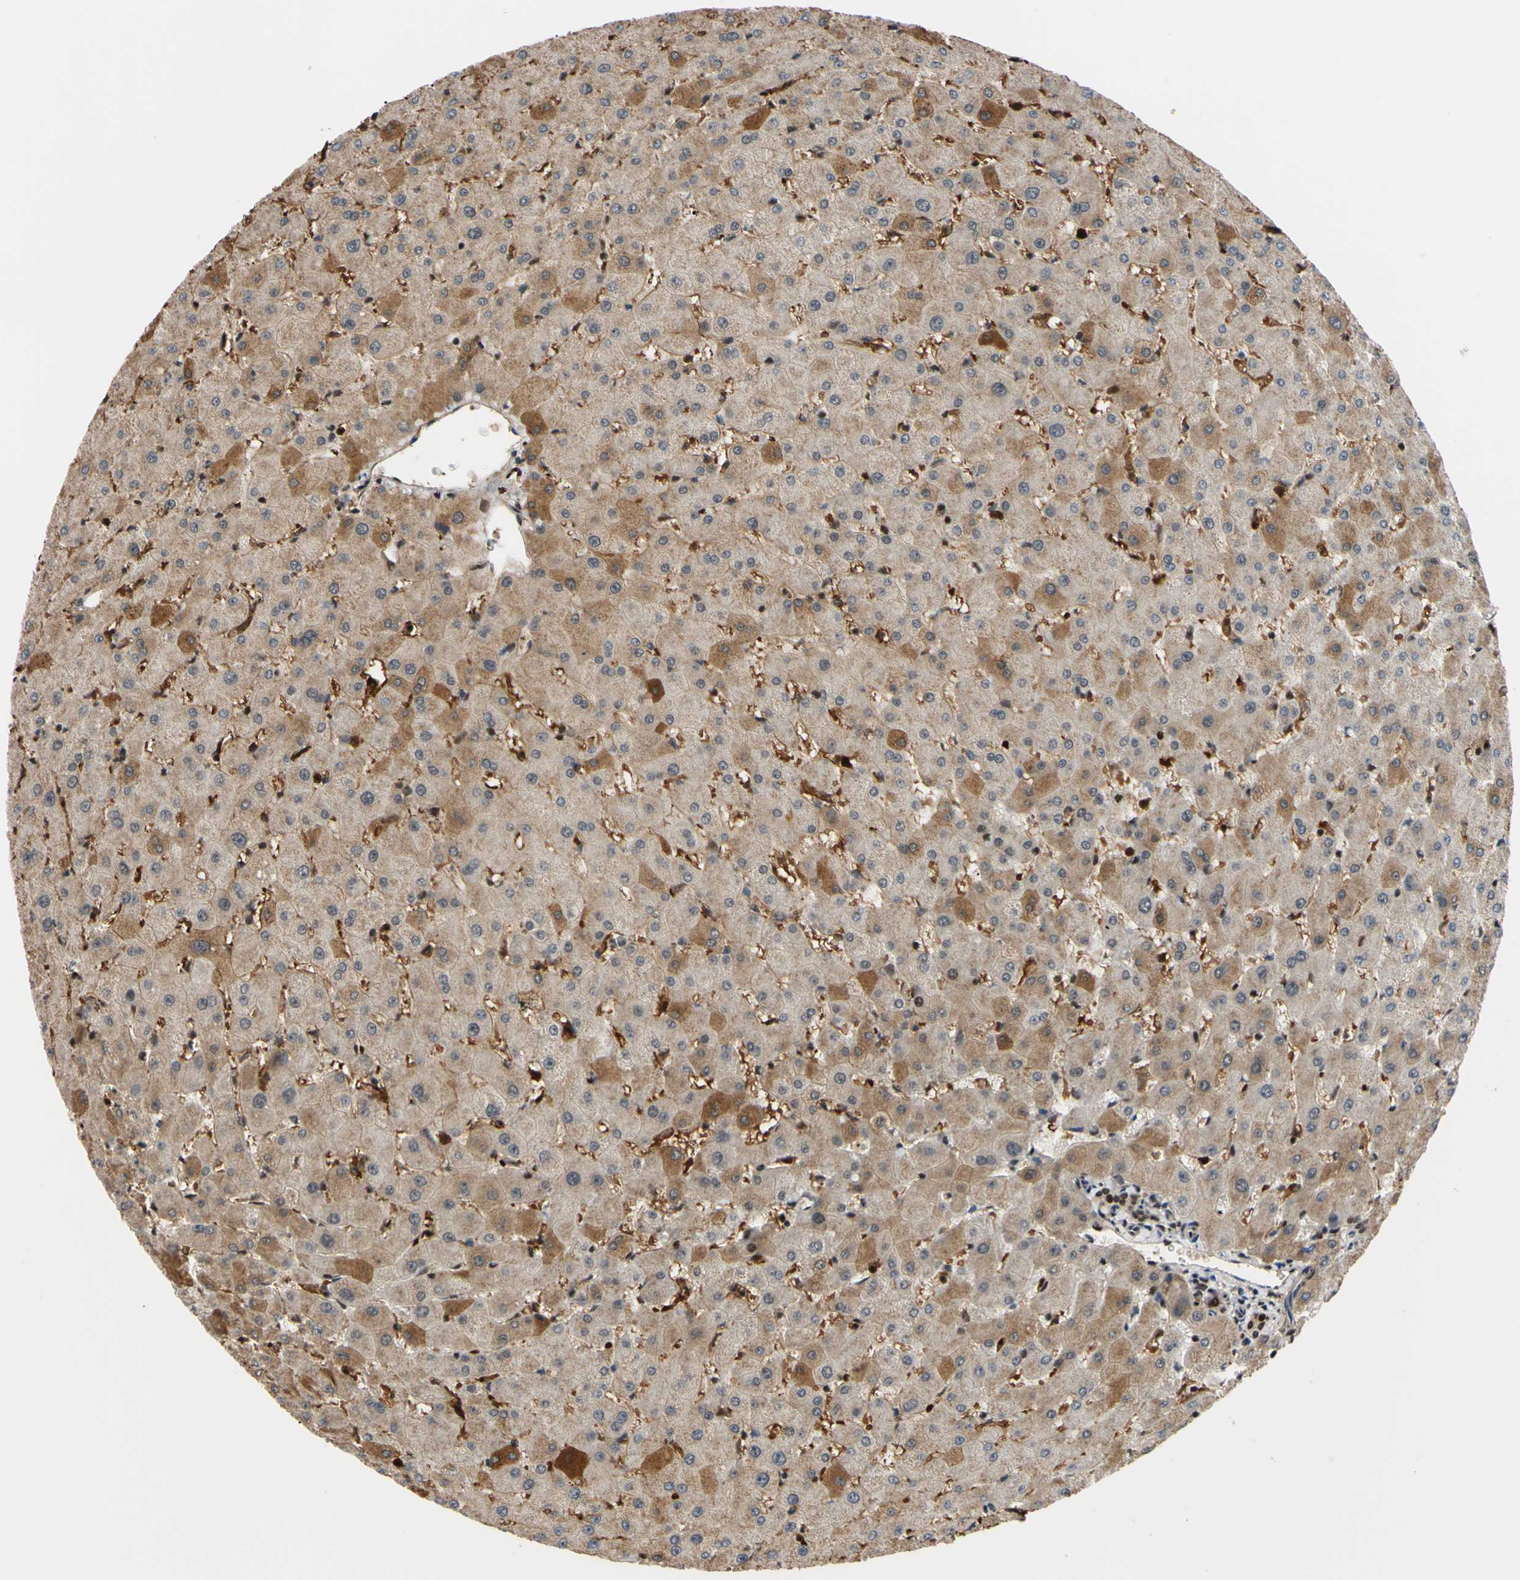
{"staining": {"intensity": "weak", "quantity": "<25%", "location": "cytoplasmic/membranous"}, "tissue": "liver", "cell_type": "Cholangiocytes", "image_type": "normal", "snomed": [{"axis": "morphology", "description": "Normal tissue, NOS"}, {"axis": "topography", "description": "Liver"}], "caption": "DAB immunohistochemical staining of unremarkable liver exhibits no significant staining in cholangiocytes.", "gene": "THAP12", "patient": {"sex": "female", "age": 63}}